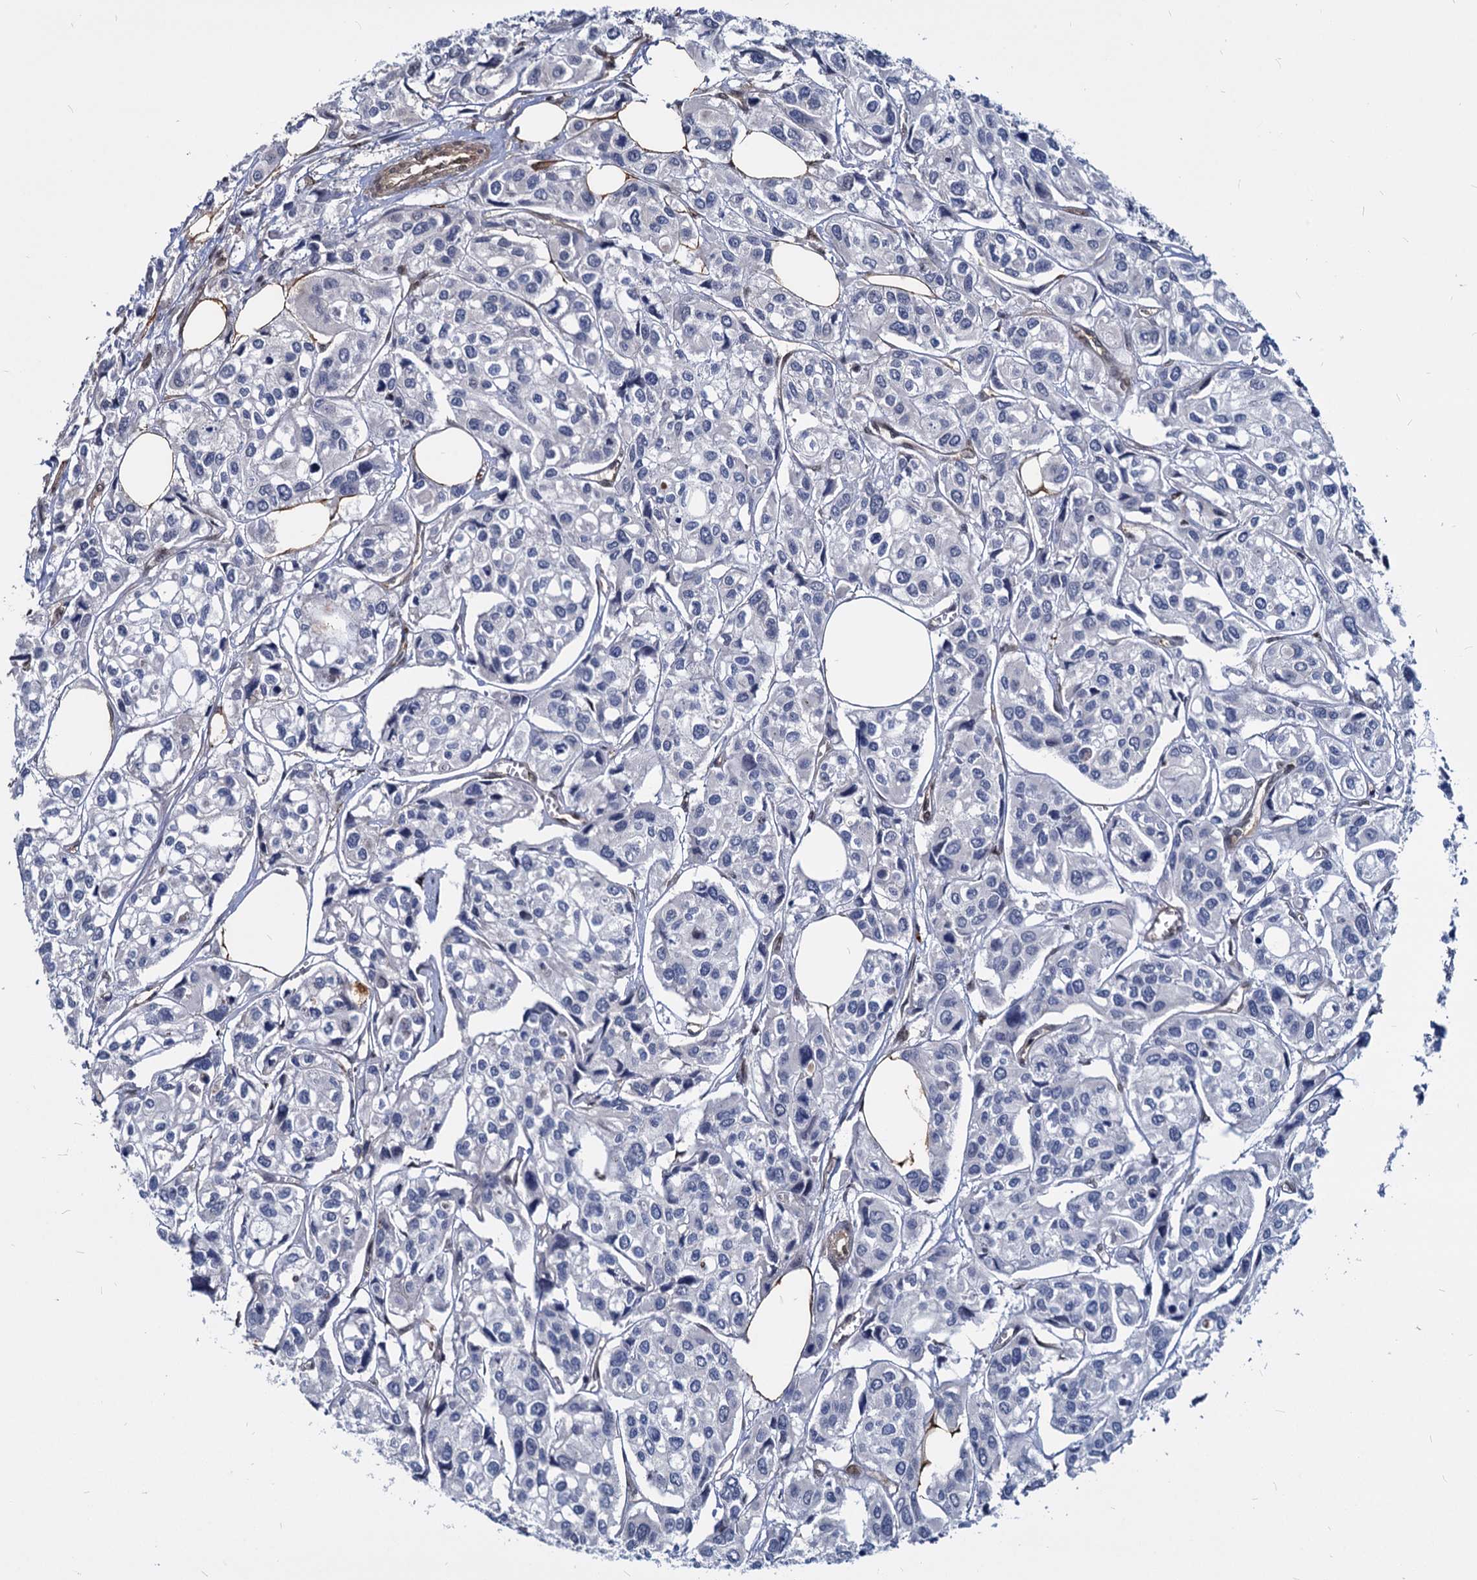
{"staining": {"intensity": "negative", "quantity": "none", "location": "none"}, "tissue": "urothelial cancer", "cell_type": "Tumor cells", "image_type": "cancer", "snomed": [{"axis": "morphology", "description": "Urothelial carcinoma, High grade"}, {"axis": "topography", "description": "Urinary bladder"}], "caption": "Tumor cells are negative for protein expression in human urothelial carcinoma (high-grade).", "gene": "UBLCP1", "patient": {"sex": "male", "age": 67}}